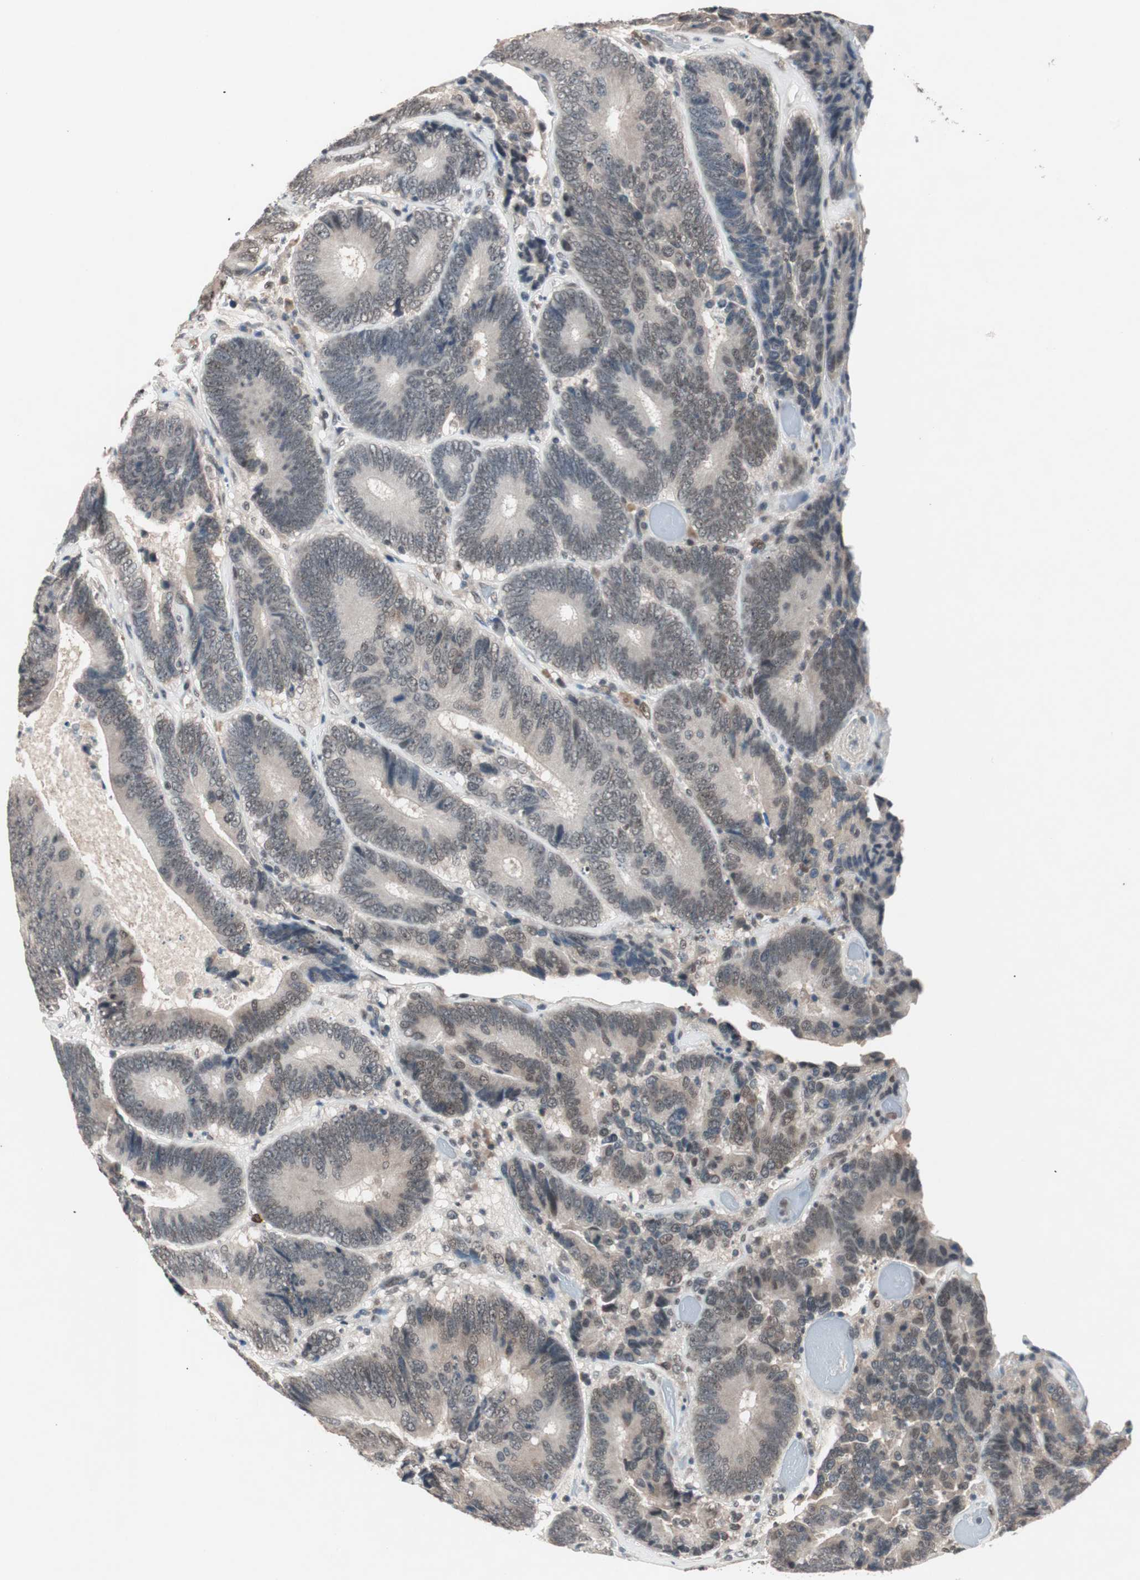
{"staining": {"intensity": "weak", "quantity": "25%-75%", "location": "nuclear"}, "tissue": "colorectal cancer", "cell_type": "Tumor cells", "image_type": "cancer", "snomed": [{"axis": "morphology", "description": "Adenocarcinoma, NOS"}, {"axis": "topography", "description": "Colon"}], "caption": "Protein positivity by immunohistochemistry (IHC) reveals weak nuclear positivity in about 25%-75% of tumor cells in adenocarcinoma (colorectal).", "gene": "NFRKB", "patient": {"sex": "female", "age": 78}}